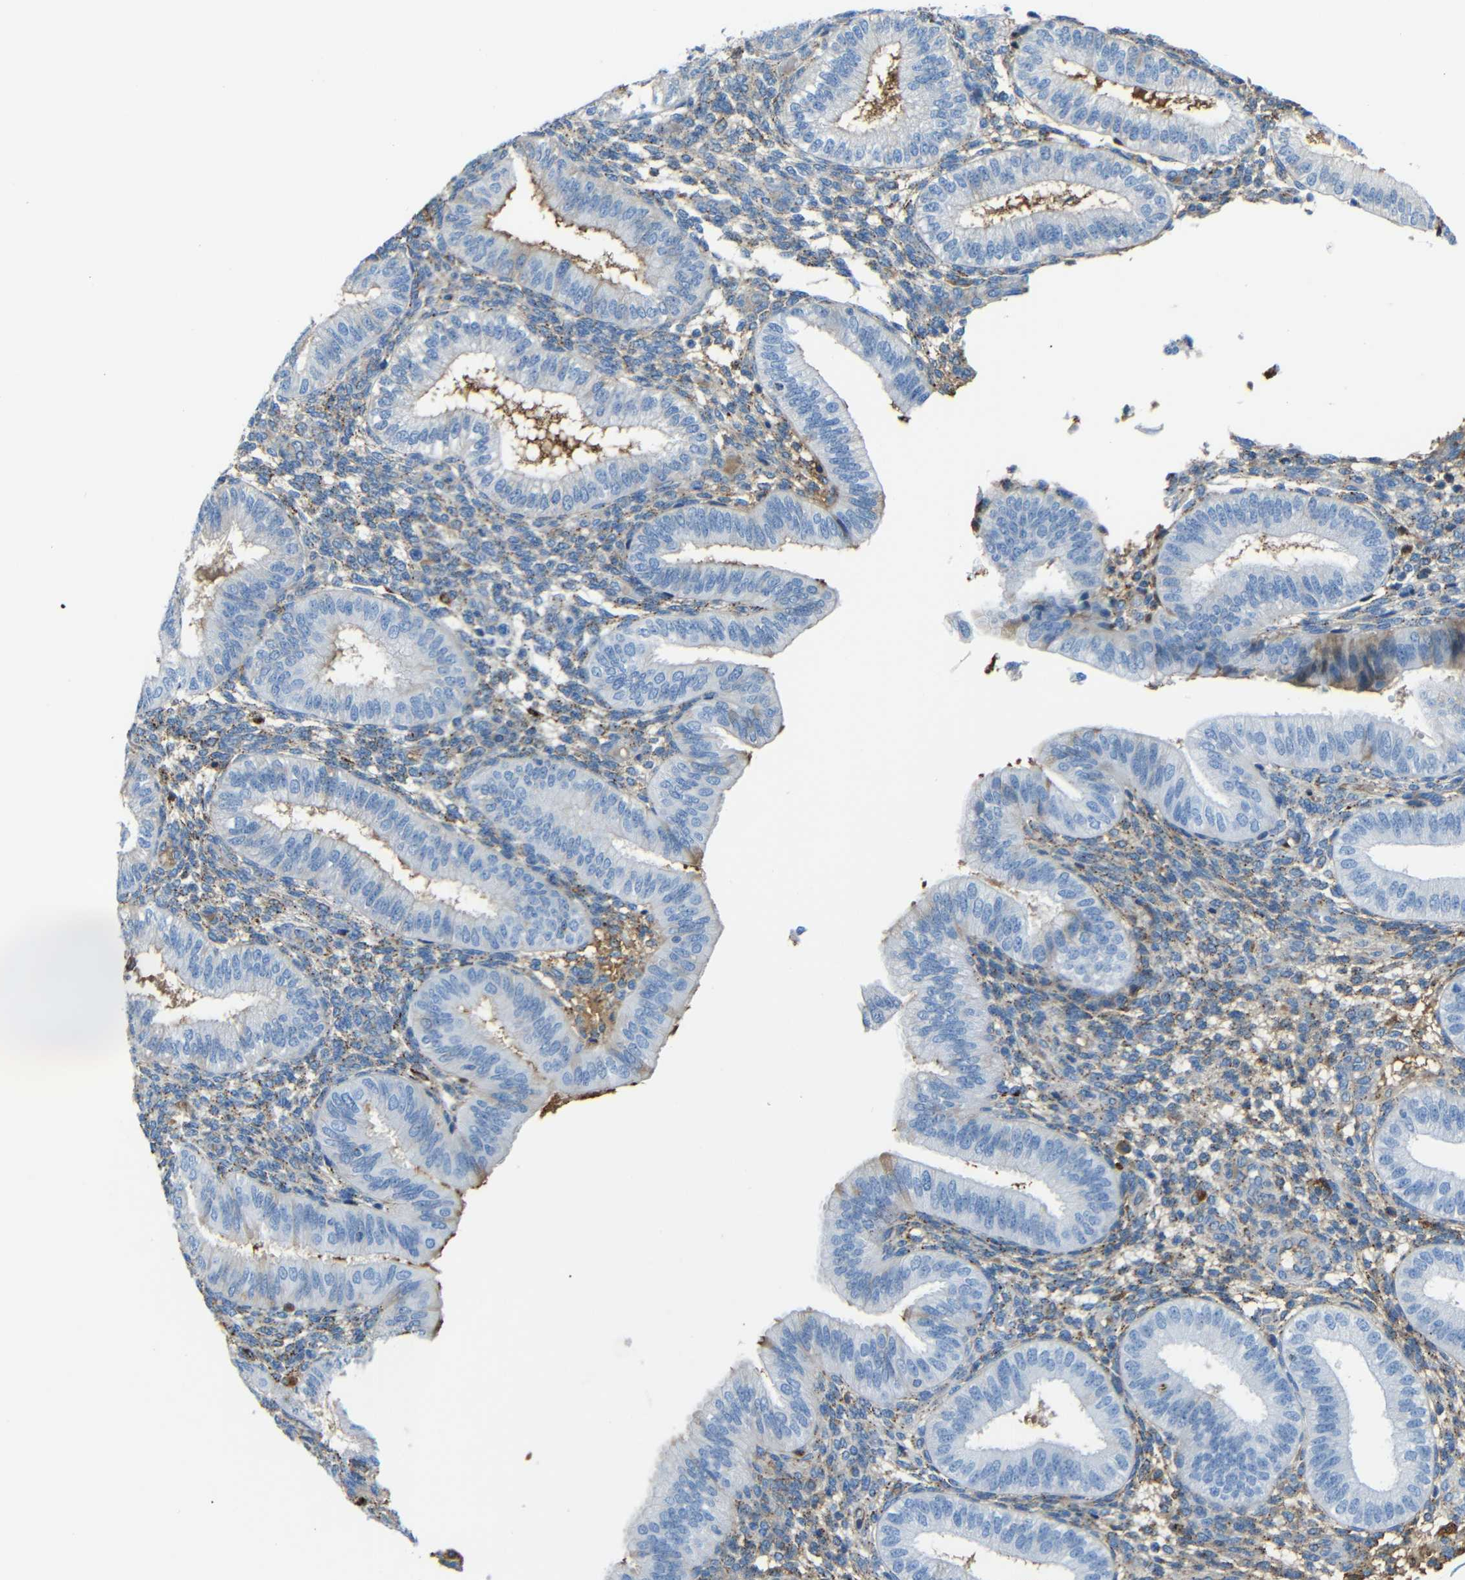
{"staining": {"intensity": "weak", "quantity": "<25%", "location": "cytoplasmic/membranous"}, "tissue": "endometrium", "cell_type": "Cells in endometrial stroma", "image_type": "normal", "snomed": [{"axis": "morphology", "description": "Normal tissue, NOS"}, {"axis": "topography", "description": "Endometrium"}], "caption": "Immunohistochemistry (IHC) of benign endometrium reveals no expression in cells in endometrial stroma.", "gene": "SERPINA1", "patient": {"sex": "female", "age": 39}}